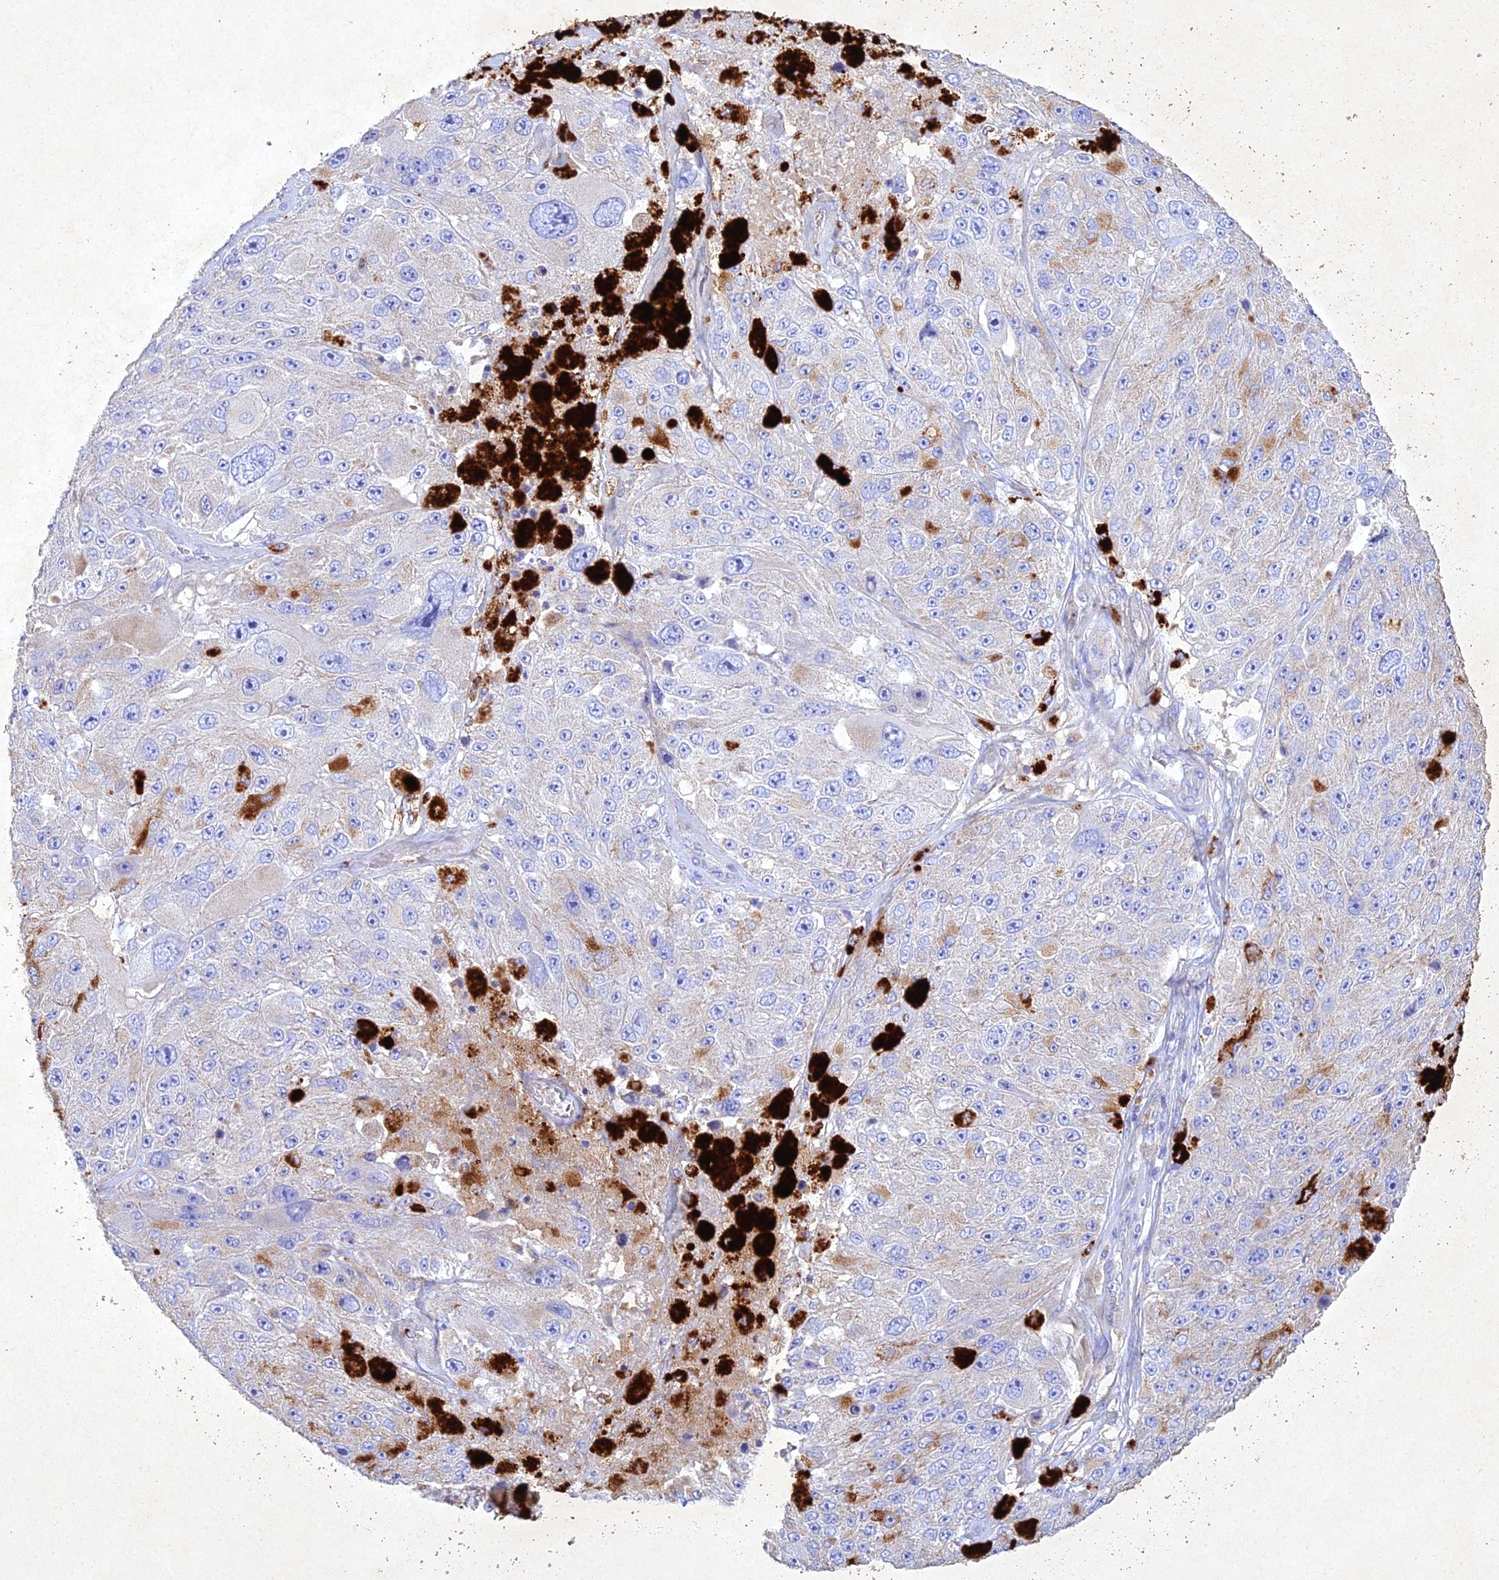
{"staining": {"intensity": "negative", "quantity": "none", "location": "none"}, "tissue": "melanoma", "cell_type": "Tumor cells", "image_type": "cancer", "snomed": [{"axis": "morphology", "description": "Malignant melanoma, Metastatic site"}, {"axis": "topography", "description": "Lymph node"}], "caption": "Immunohistochemistry (IHC) of human malignant melanoma (metastatic site) demonstrates no staining in tumor cells.", "gene": "NDUFV1", "patient": {"sex": "male", "age": 62}}